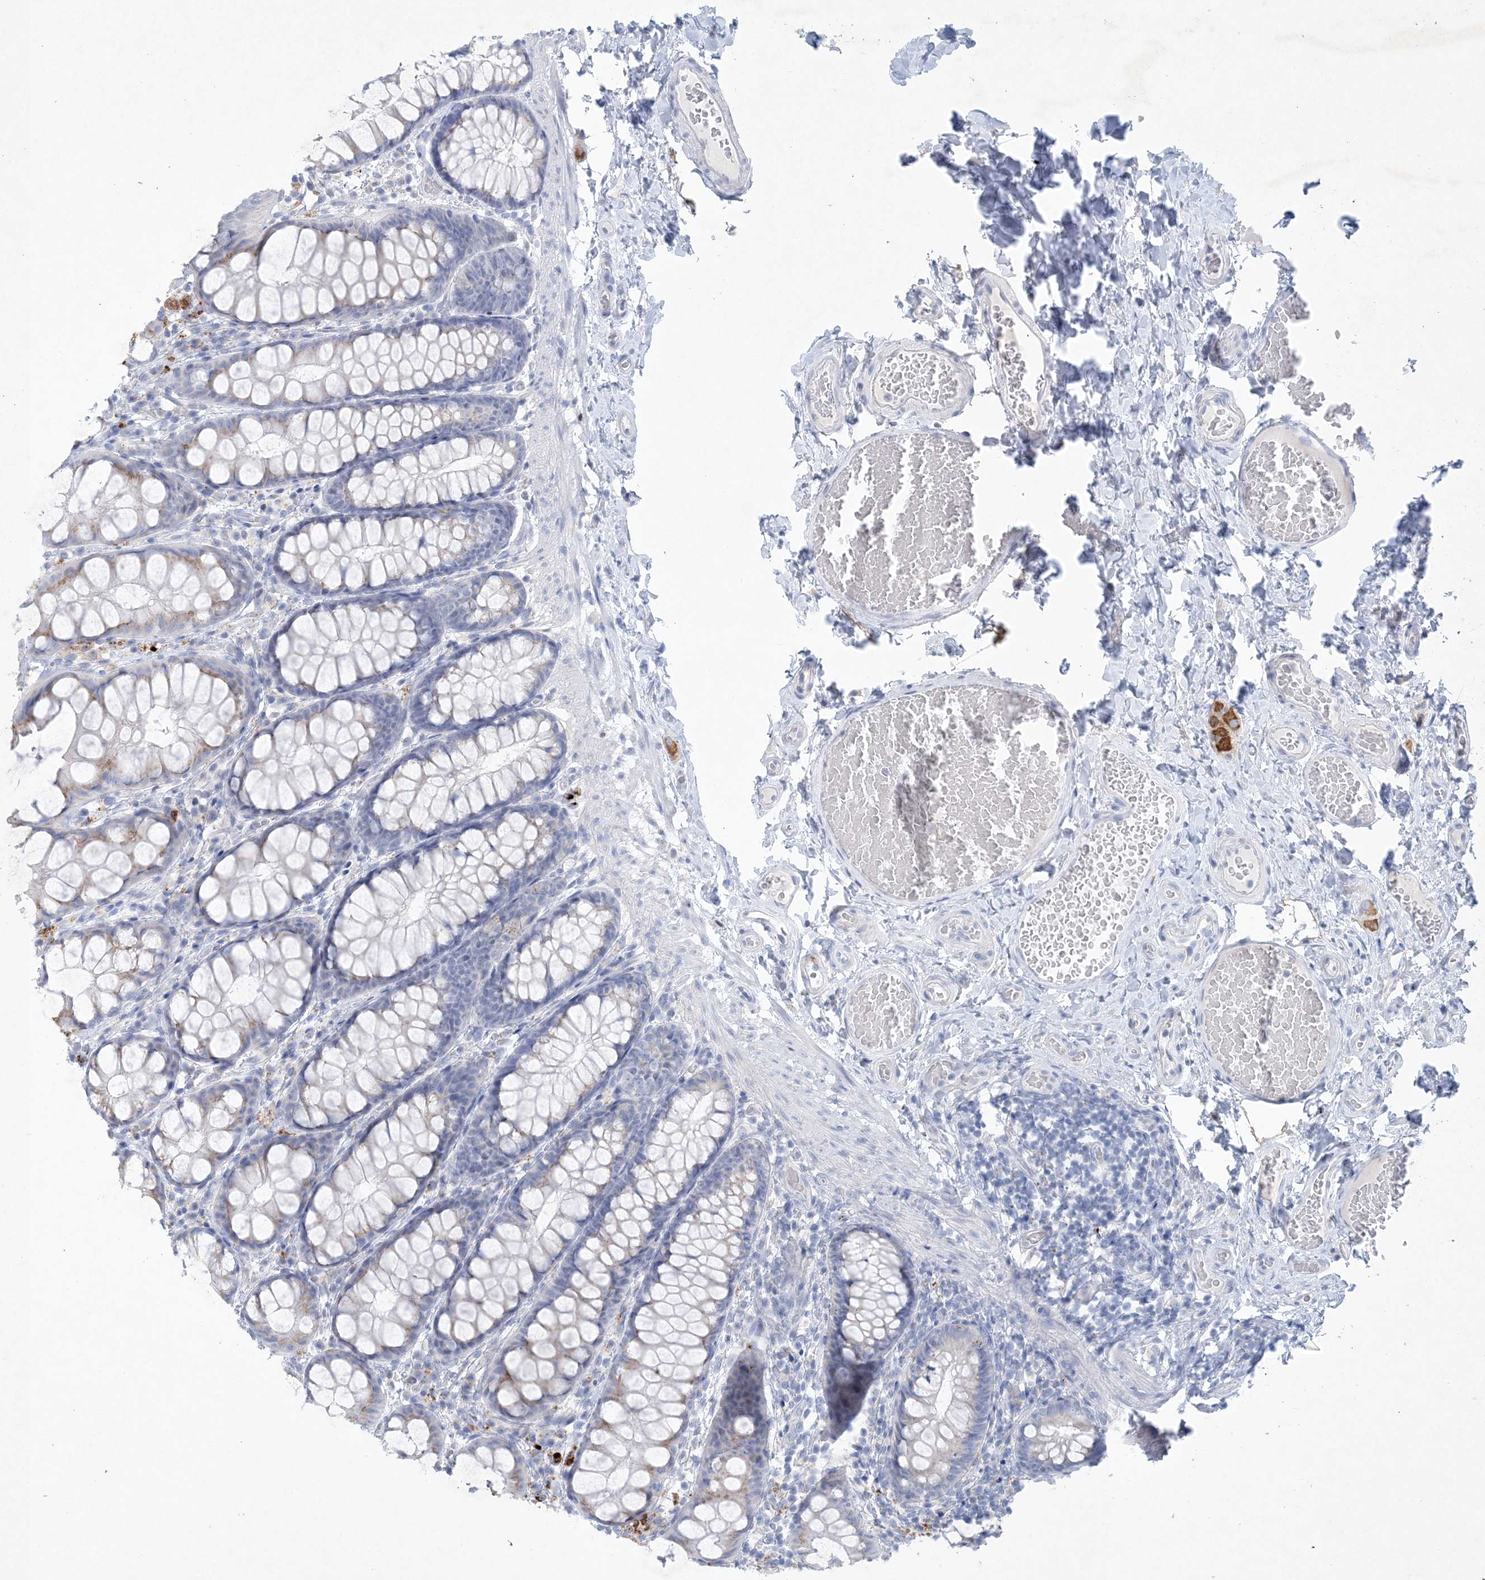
{"staining": {"intensity": "negative", "quantity": "none", "location": "none"}, "tissue": "colon", "cell_type": "Endothelial cells", "image_type": "normal", "snomed": [{"axis": "morphology", "description": "Normal tissue, NOS"}, {"axis": "topography", "description": "Colon"}], "caption": "Endothelial cells show no significant protein positivity in benign colon. Brightfield microscopy of immunohistochemistry (IHC) stained with DAB (brown) and hematoxylin (blue), captured at high magnification.", "gene": "GABRG1", "patient": {"sex": "male", "age": 47}}